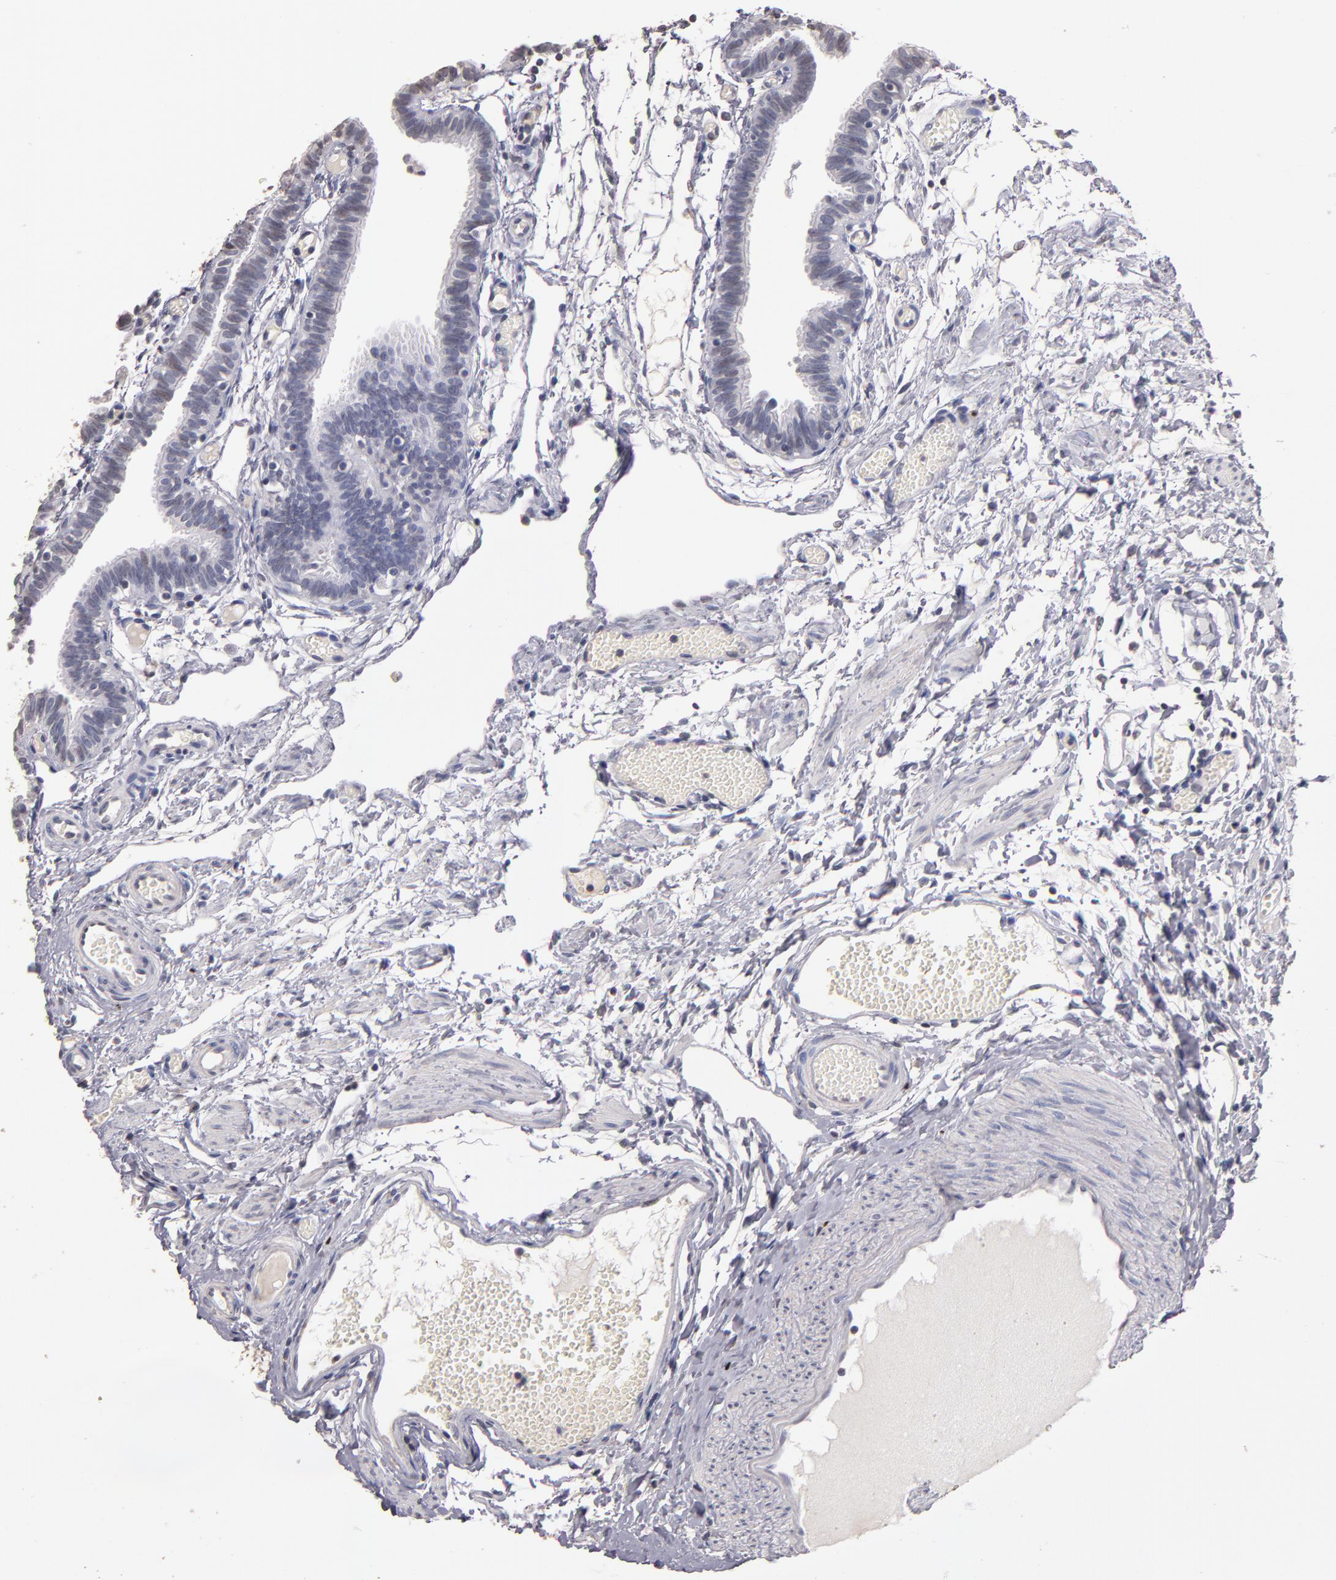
{"staining": {"intensity": "negative", "quantity": "none", "location": "none"}, "tissue": "fallopian tube", "cell_type": "Glandular cells", "image_type": "normal", "snomed": [{"axis": "morphology", "description": "Normal tissue, NOS"}, {"axis": "topography", "description": "Fallopian tube"}], "caption": "DAB (3,3'-diaminobenzidine) immunohistochemical staining of benign human fallopian tube displays no significant positivity in glandular cells.", "gene": "SOX10", "patient": {"sex": "female", "age": 29}}